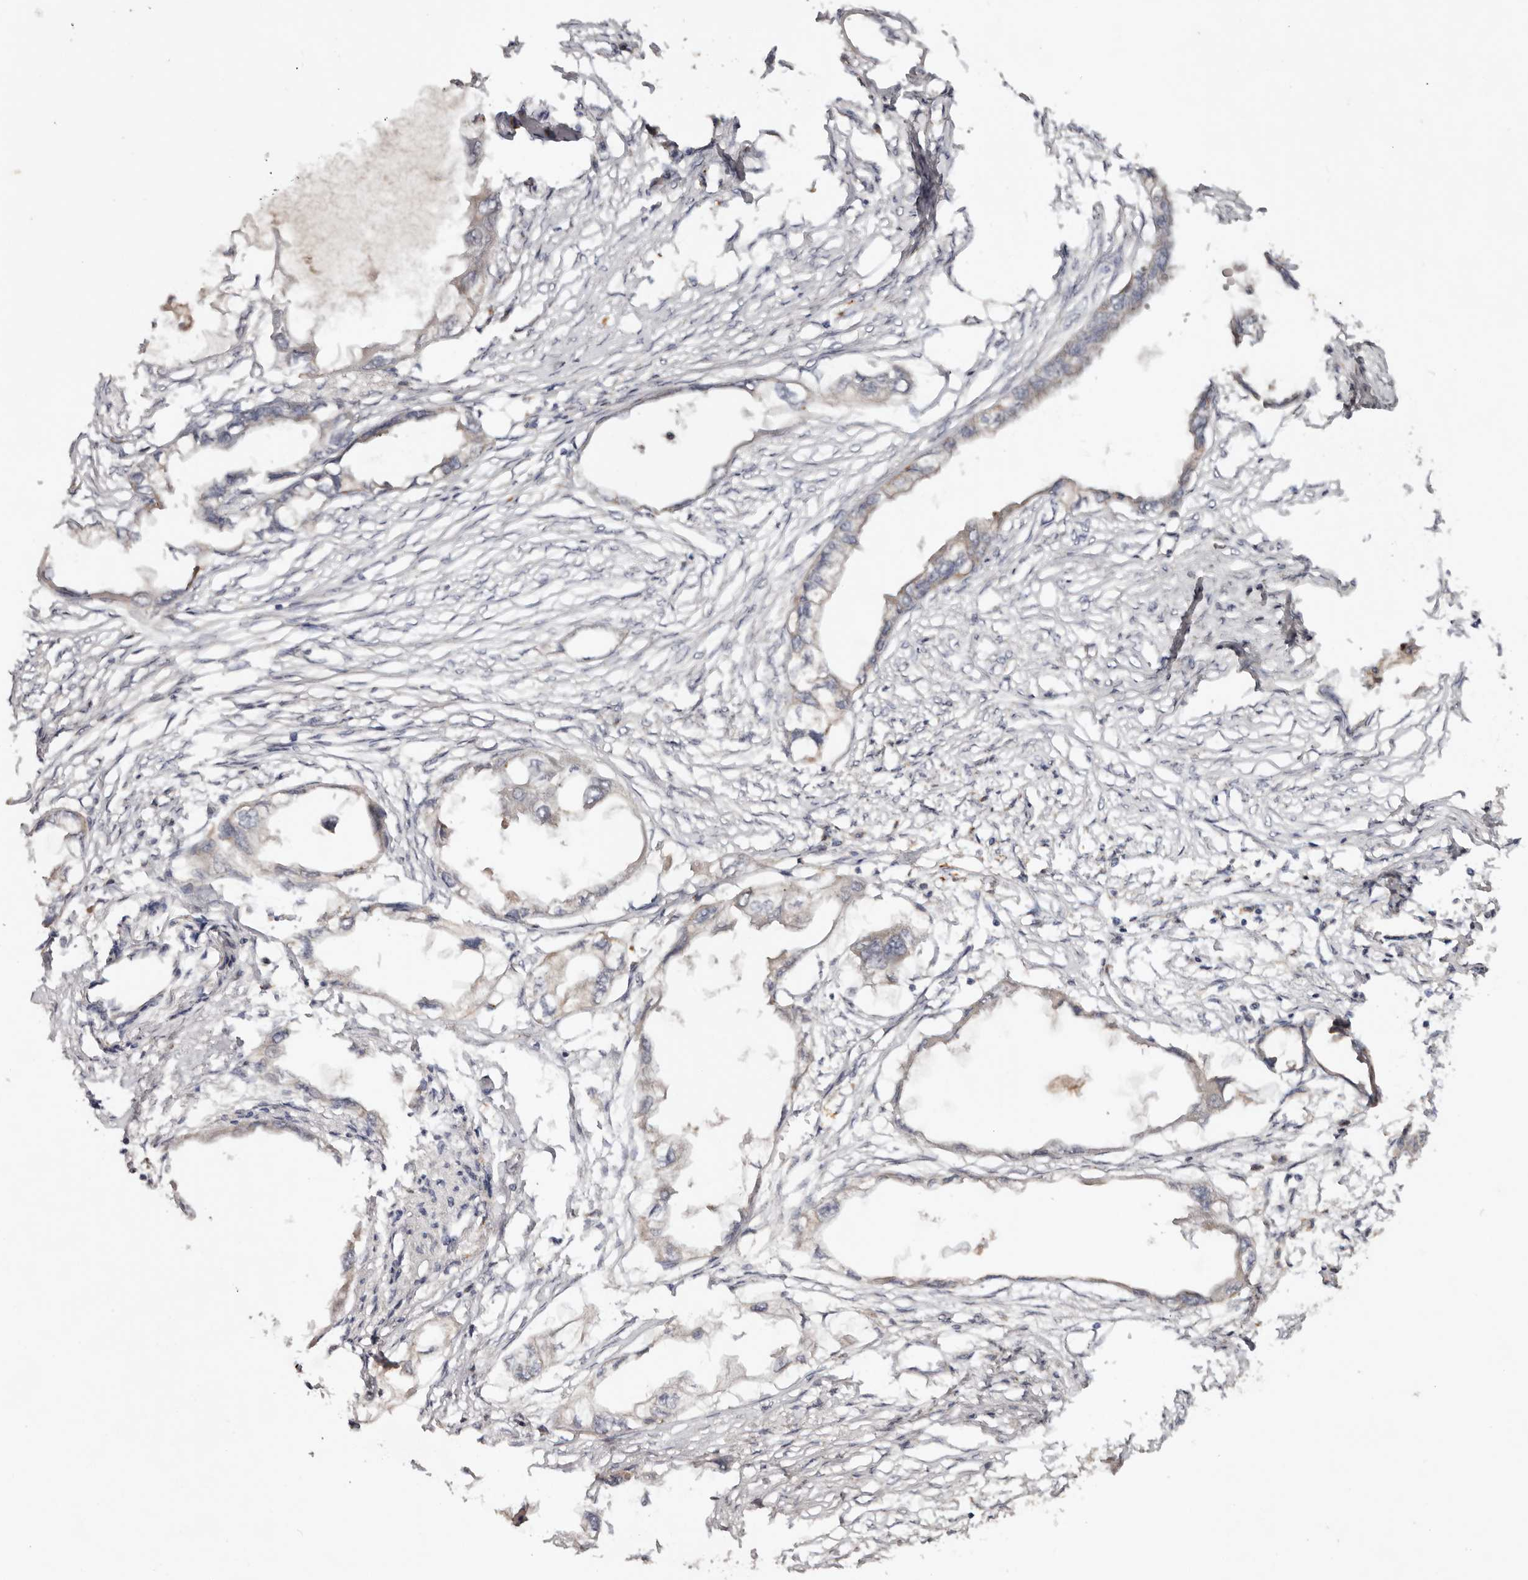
{"staining": {"intensity": "negative", "quantity": "none", "location": "none"}, "tissue": "endometrial cancer", "cell_type": "Tumor cells", "image_type": "cancer", "snomed": [{"axis": "morphology", "description": "Adenocarcinoma, NOS"}, {"axis": "morphology", "description": "Adenocarcinoma, metastatic, NOS"}, {"axis": "topography", "description": "Adipose tissue"}, {"axis": "topography", "description": "Endometrium"}], "caption": "An image of endometrial cancer stained for a protein displays no brown staining in tumor cells. (Stains: DAB (3,3'-diaminobenzidine) IHC with hematoxylin counter stain, Microscopy: brightfield microscopy at high magnification).", "gene": "PKIB", "patient": {"sex": "female", "age": 67}}